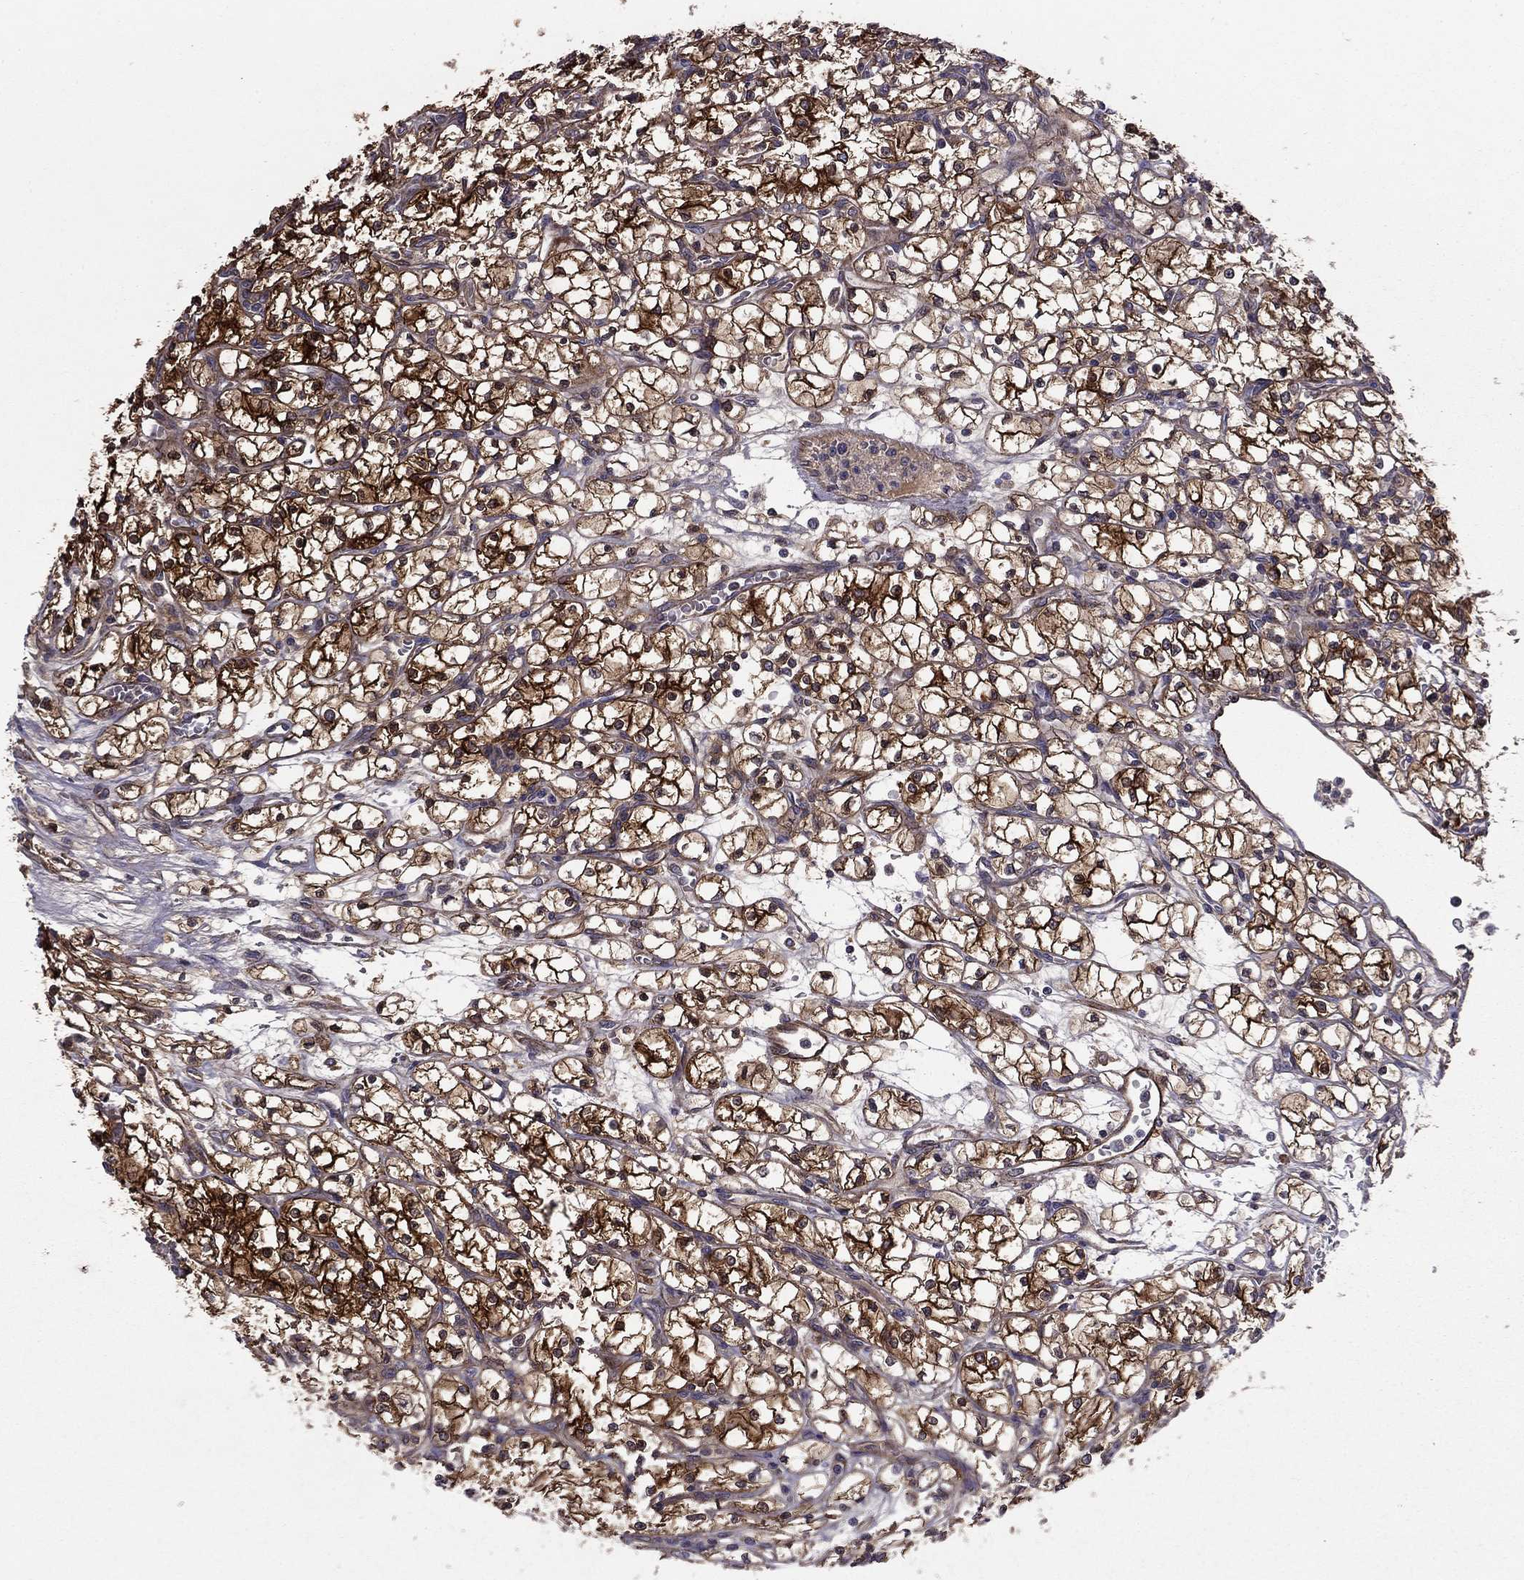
{"staining": {"intensity": "strong", "quantity": "25%-75%", "location": "cytoplasmic/membranous"}, "tissue": "renal cancer", "cell_type": "Tumor cells", "image_type": "cancer", "snomed": [{"axis": "morphology", "description": "Adenocarcinoma, NOS"}, {"axis": "topography", "description": "Kidney"}], "caption": "The histopathology image displays immunohistochemical staining of renal cancer. There is strong cytoplasmic/membranous positivity is seen in approximately 25%-75% of tumor cells.", "gene": "SHMT1", "patient": {"sex": "female", "age": 64}}